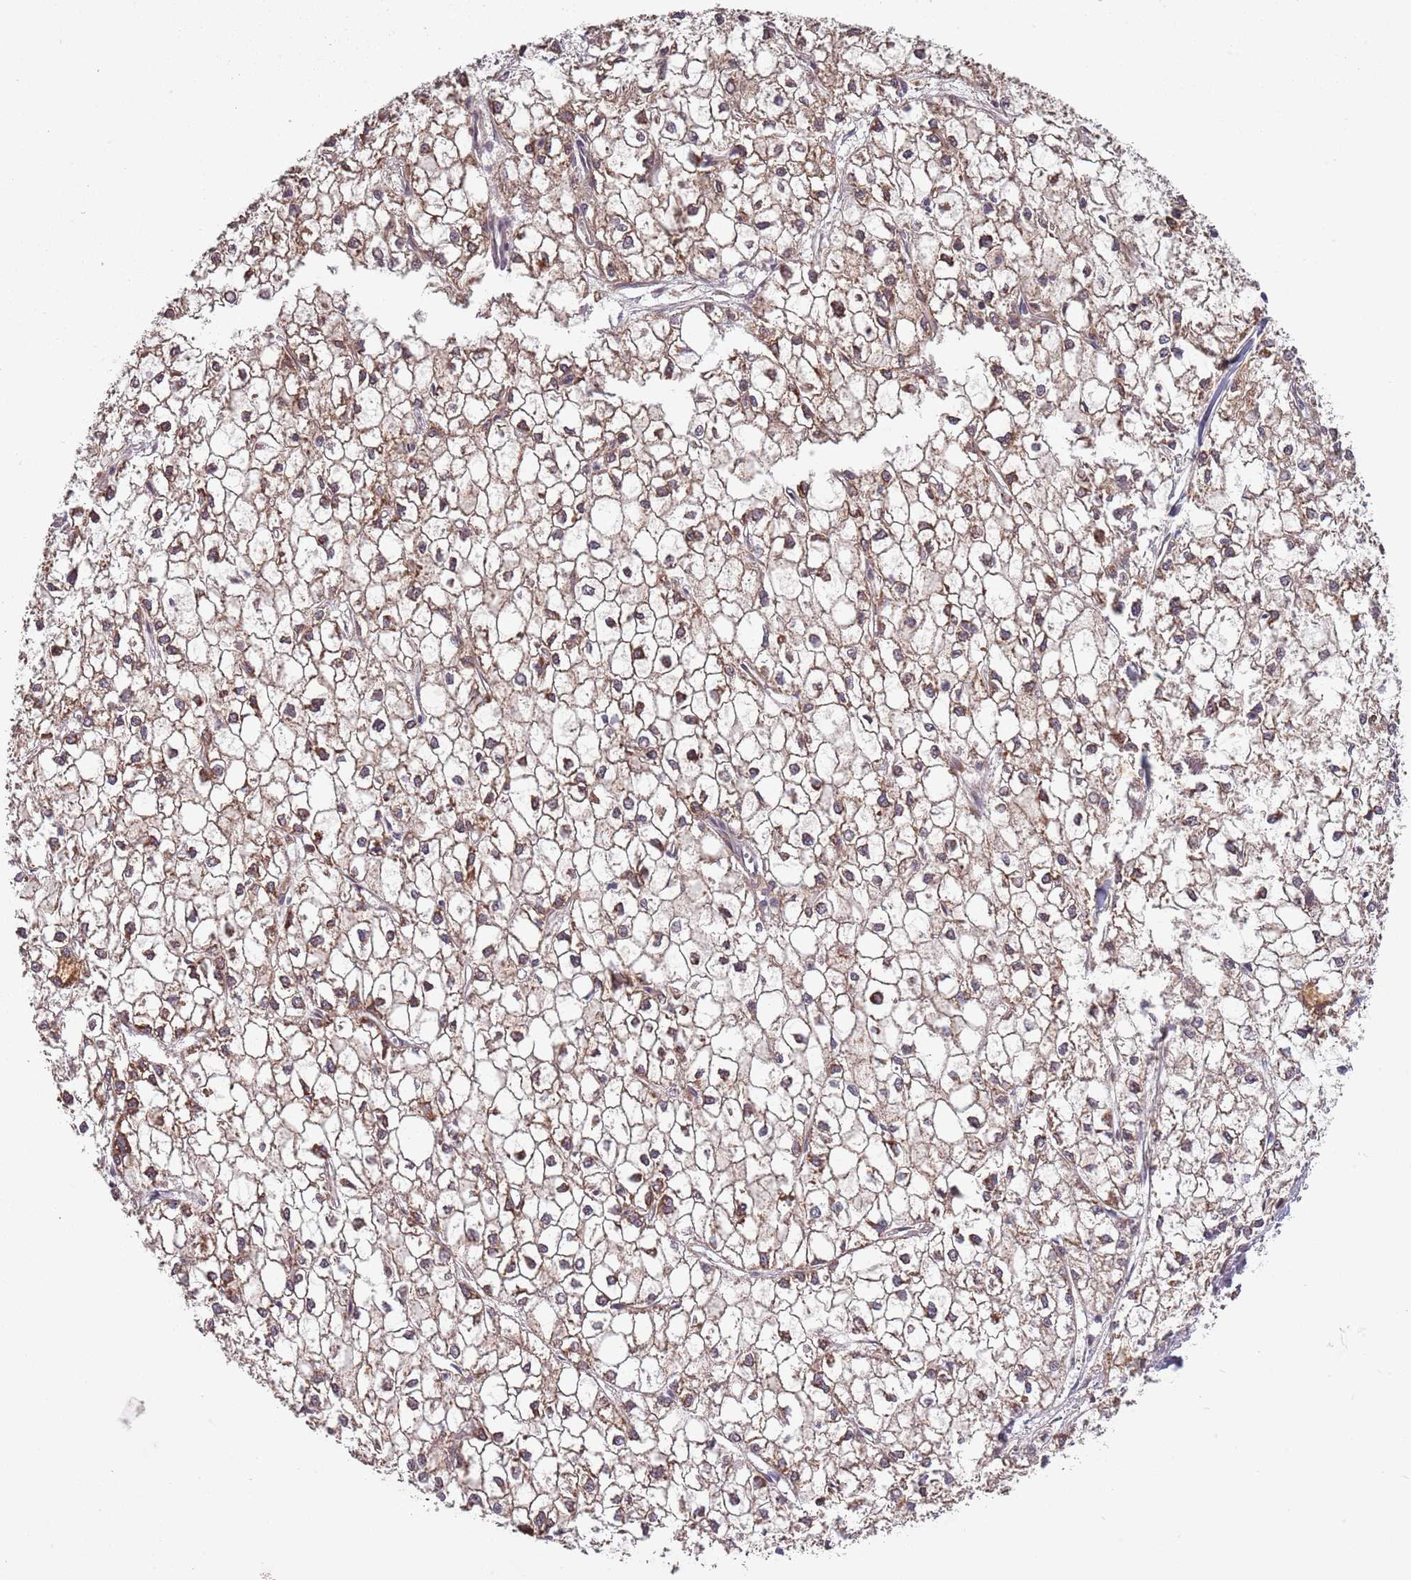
{"staining": {"intensity": "weak", "quantity": ">75%", "location": "cytoplasmic/membranous"}, "tissue": "liver cancer", "cell_type": "Tumor cells", "image_type": "cancer", "snomed": [{"axis": "morphology", "description": "Carcinoma, Hepatocellular, NOS"}, {"axis": "topography", "description": "Liver"}], "caption": "Liver hepatocellular carcinoma was stained to show a protein in brown. There is low levels of weak cytoplasmic/membranous expression in approximately >75% of tumor cells.", "gene": "USP32", "patient": {"sex": "female", "age": 43}}